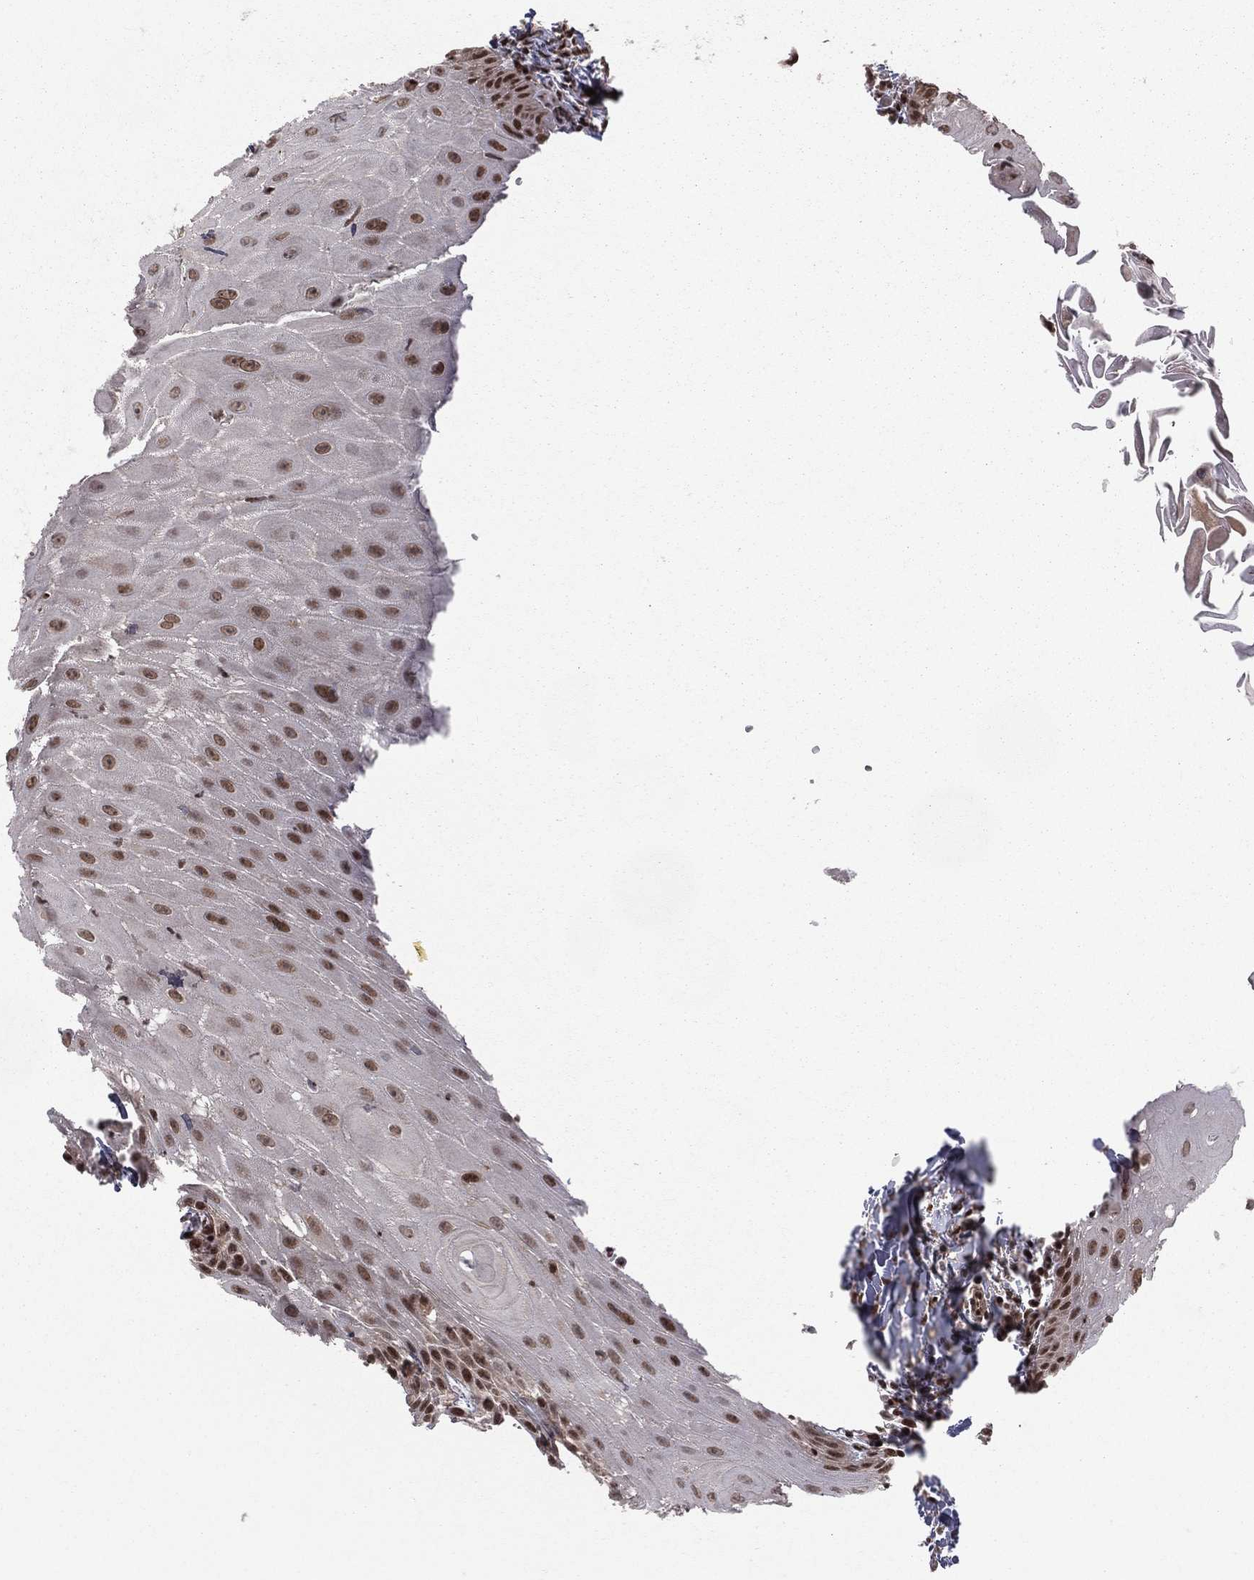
{"staining": {"intensity": "moderate", "quantity": "<25%", "location": "nuclear"}, "tissue": "head and neck cancer", "cell_type": "Tumor cells", "image_type": "cancer", "snomed": [{"axis": "morphology", "description": "Squamous cell carcinoma, NOS"}, {"axis": "topography", "description": "Oral tissue"}, {"axis": "topography", "description": "Head-Neck"}], "caption": "Head and neck cancer stained with a brown dye displays moderate nuclear positive positivity in approximately <25% of tumor cells.", "gene": "NFYB", "patient": {"sex": "male", "age": 58}}